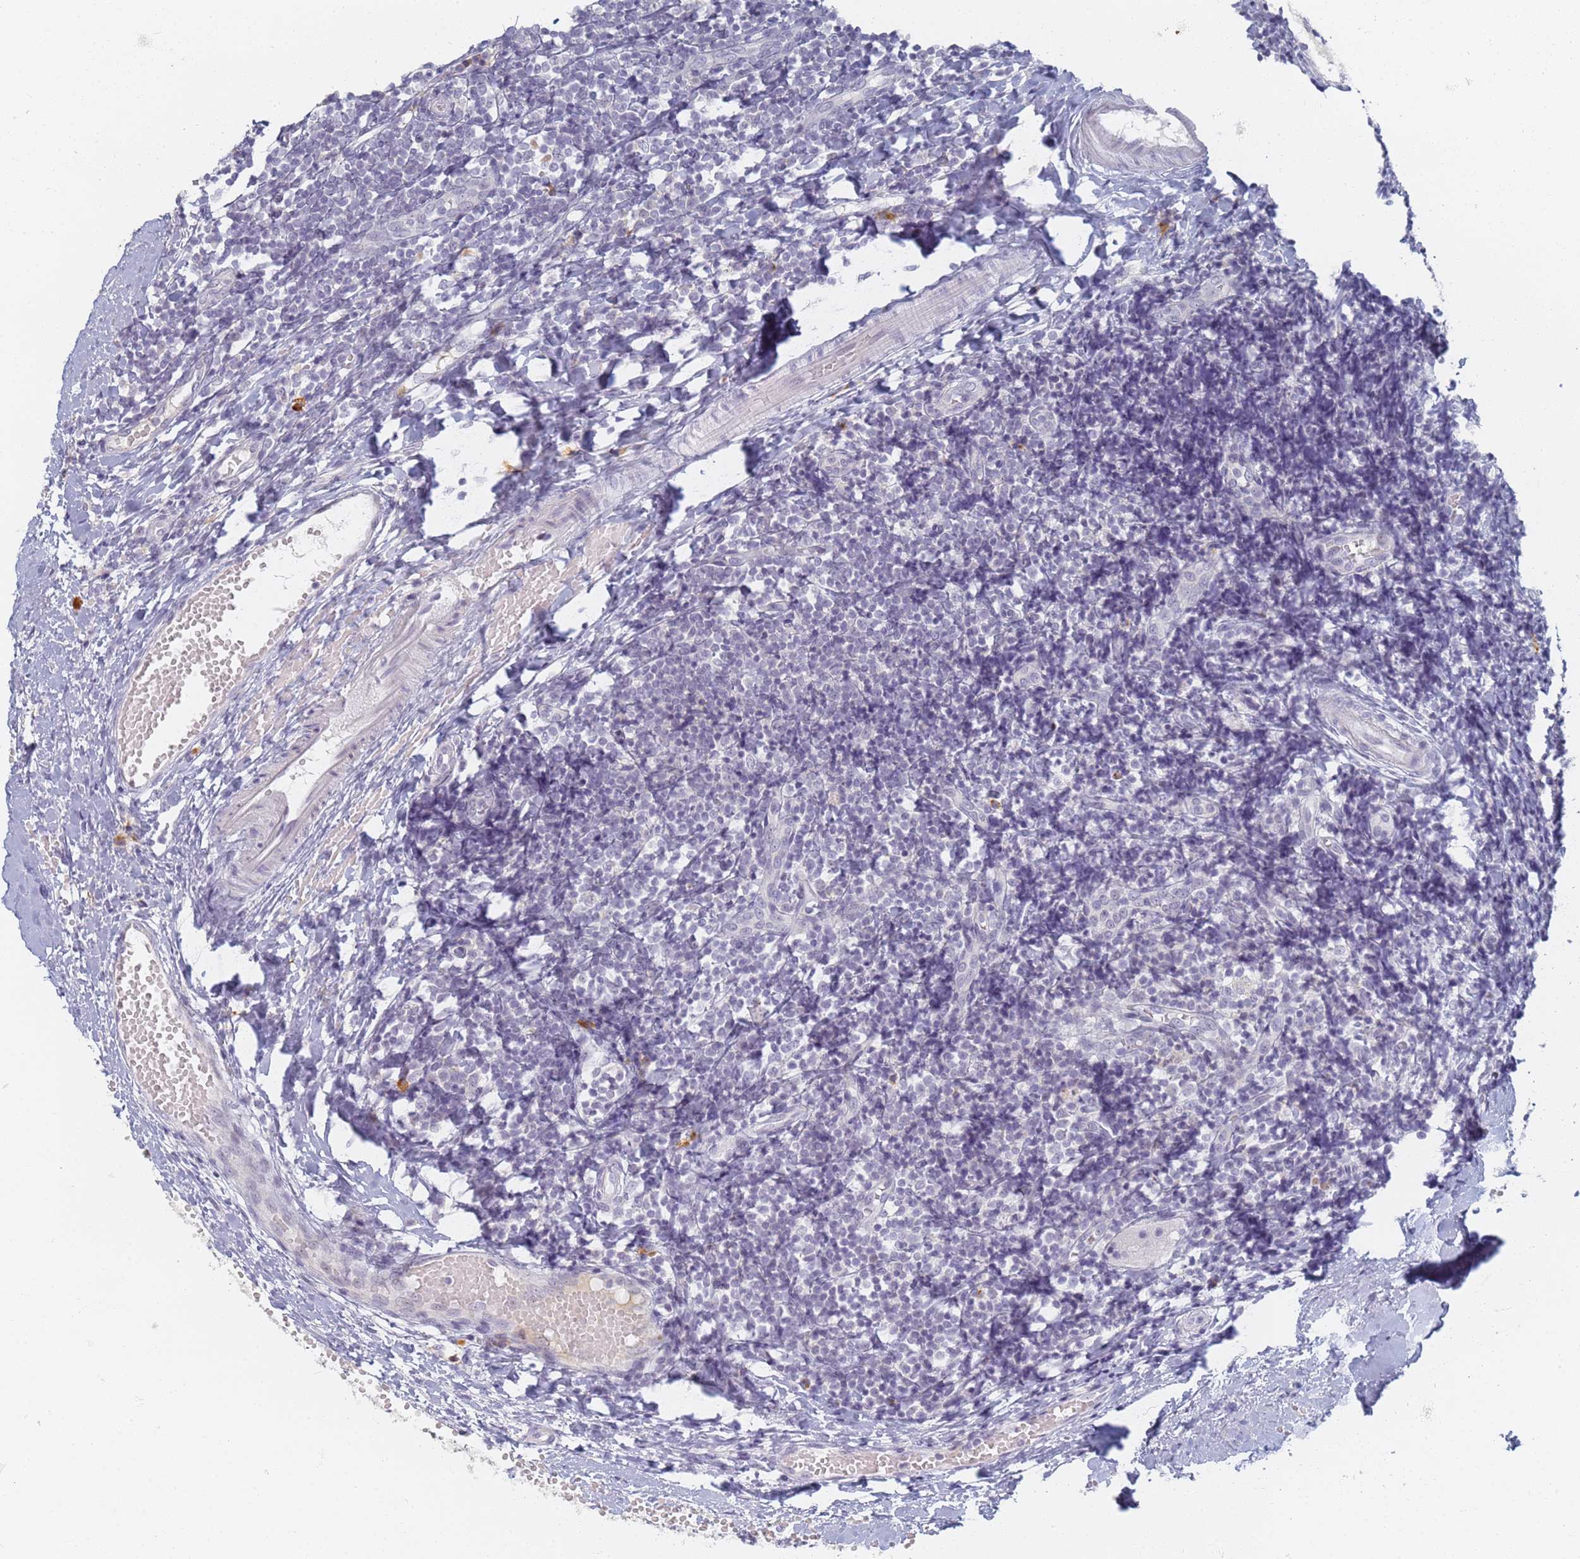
{"staining": {"intensity": "negative", "quantity": "none", "location": "none"}, "tissue": "tonsil", "cell_type": "Germinal center cells", "image_type": "normal", "snomed": [{"axis": "morphology", "description": "Normal tissue, NOS"}, {"axis": "topography", "description": "Tonsil"}], "caption": "DAB (3,3'-diaminobenzidine) immunohistochemical staining of normal human tonsil exhibits no significant expression in germinal center cells. (Brightfield microscopy of DAB (3,3'-diaminobenzidine) IHC at high magnification).", "gene": "SLC38A9", "patient": {"sex": "female", "age": 19}}